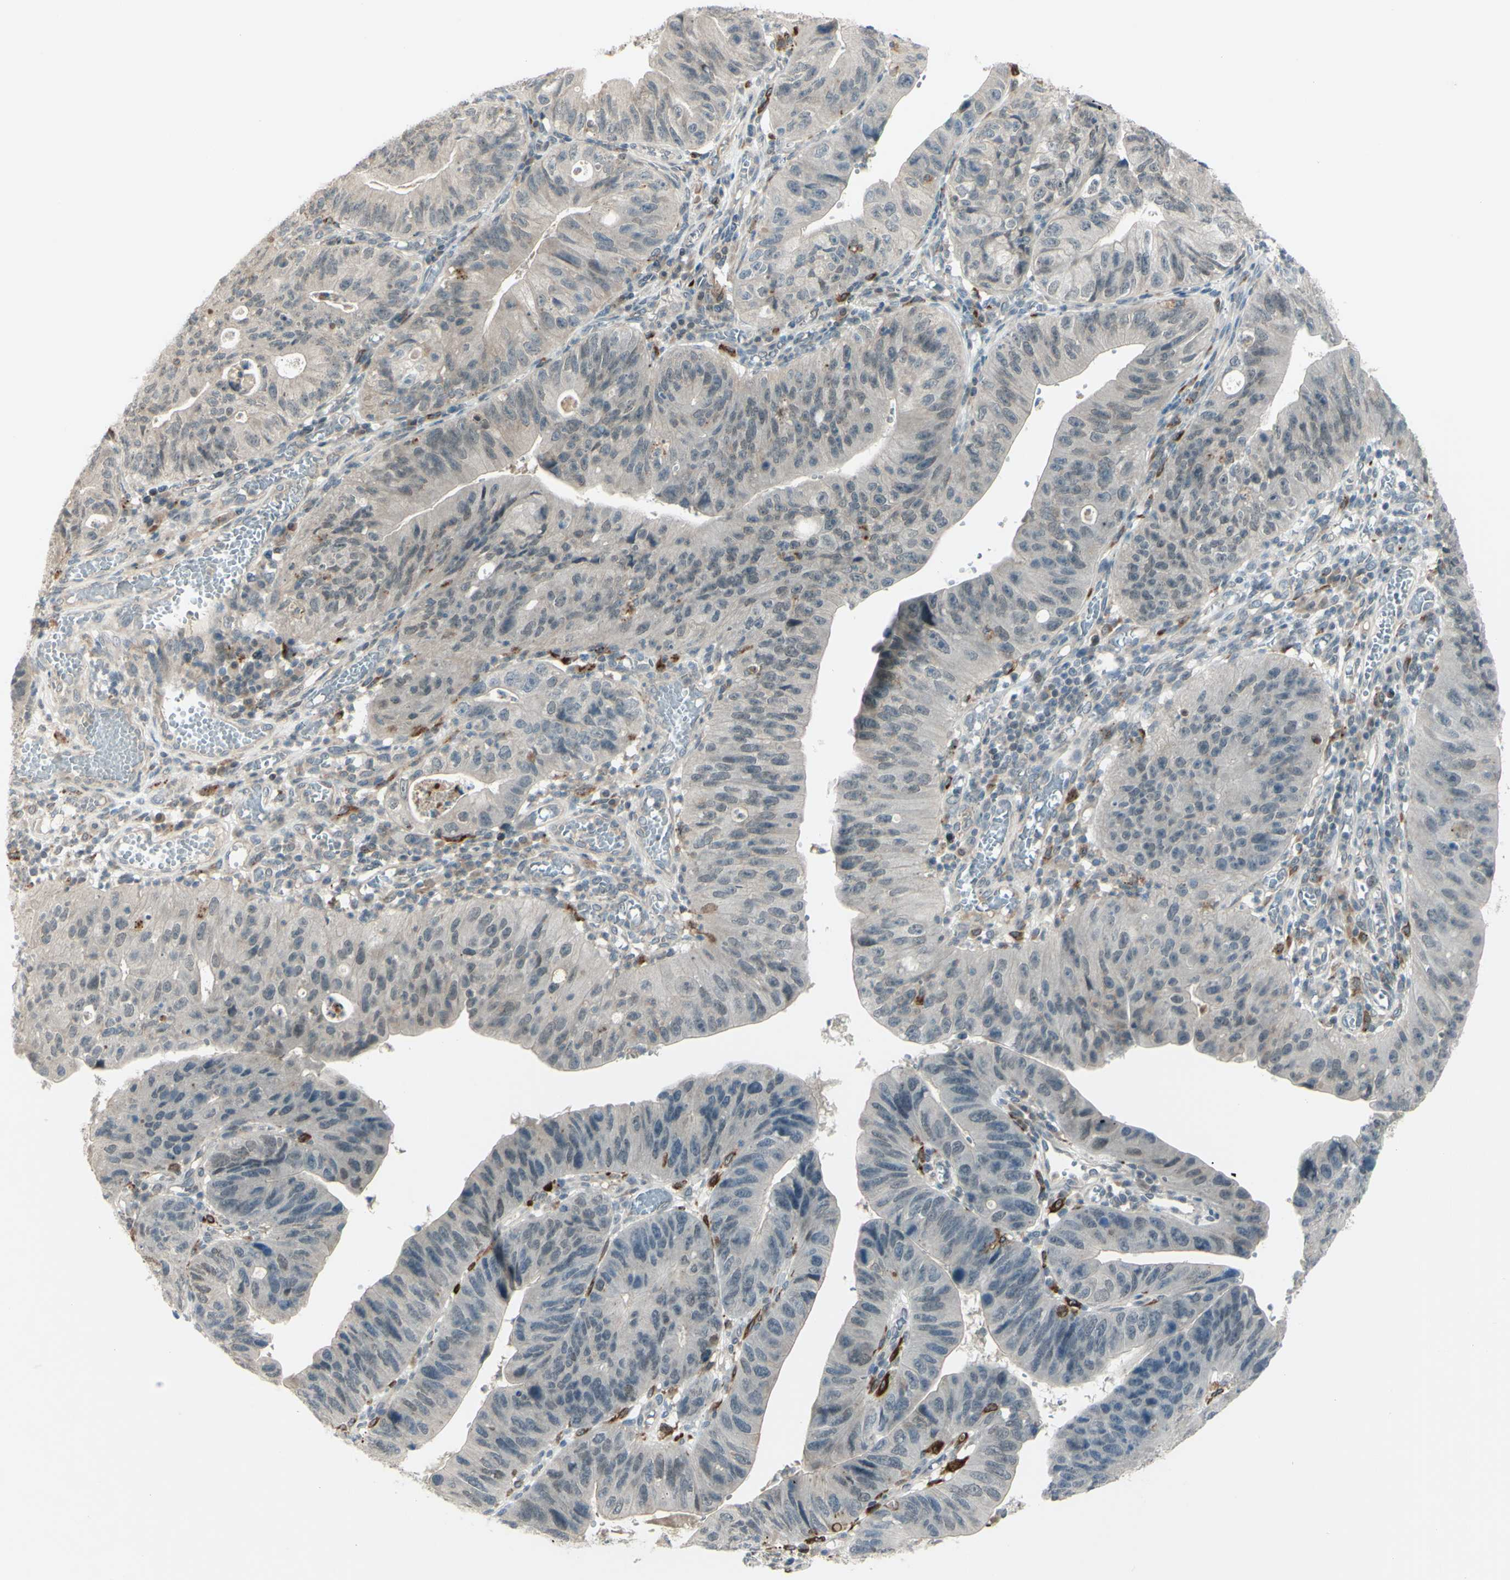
{"staining": {"intensity": "negative", "quantity": "none", "location": "none"}, "tissue": "stomach cancer", "cell_type": "Tumor cells", "image_type": "cancer", "snomed": [{"axis": "morphology", "description": "Adenocarcinoma, NOS"}, {"axis": "topography", "description": "Stomach"}], "caption": "Stomach cancer (adenocarcinoma) stained for a protein using IHC exhibits no positivity tumor cells.", "gene": "FGFR2", "patient": {"sex": "male", "age": 59}}